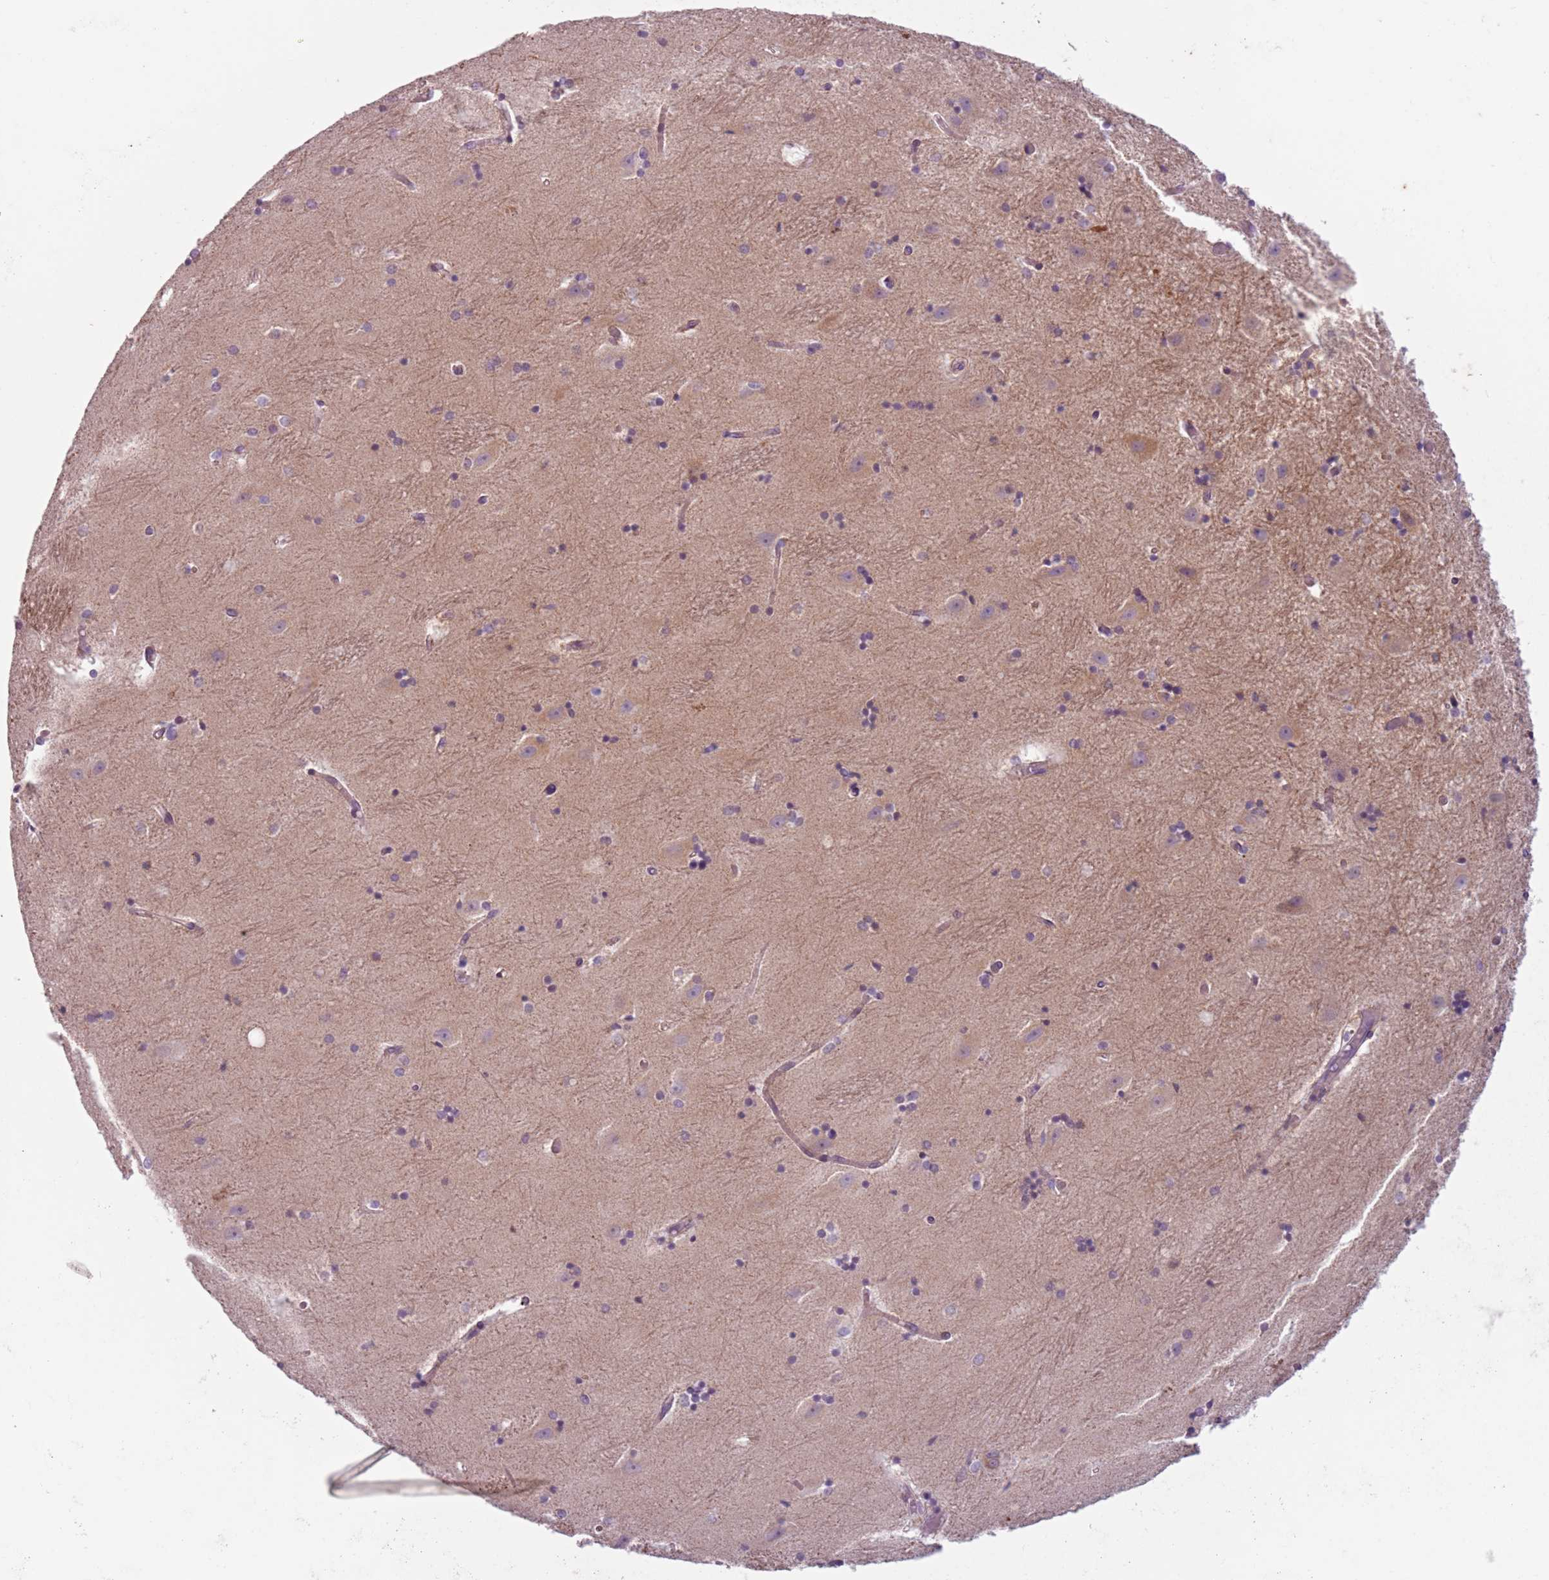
{"staining": {"intensity": "weak", "quantity": "<25%", "location": "cytoplasmic/membranous"}, "tissue": "hippocampus", "cell_type": "Glial cells", "image_type": "normal", "snomed": [{"axis": "morphology", "description": "Normal tissue, NOS"}, {"axis": "topography", "description": "Hippocampus"}], "caption": "An image of human hippocampus is negative for staining in glial cells. (DAB IHC with hematoxylin counter stain).", "gene": "MEGF8", "patient": {"sex": "female", "age": 52}}